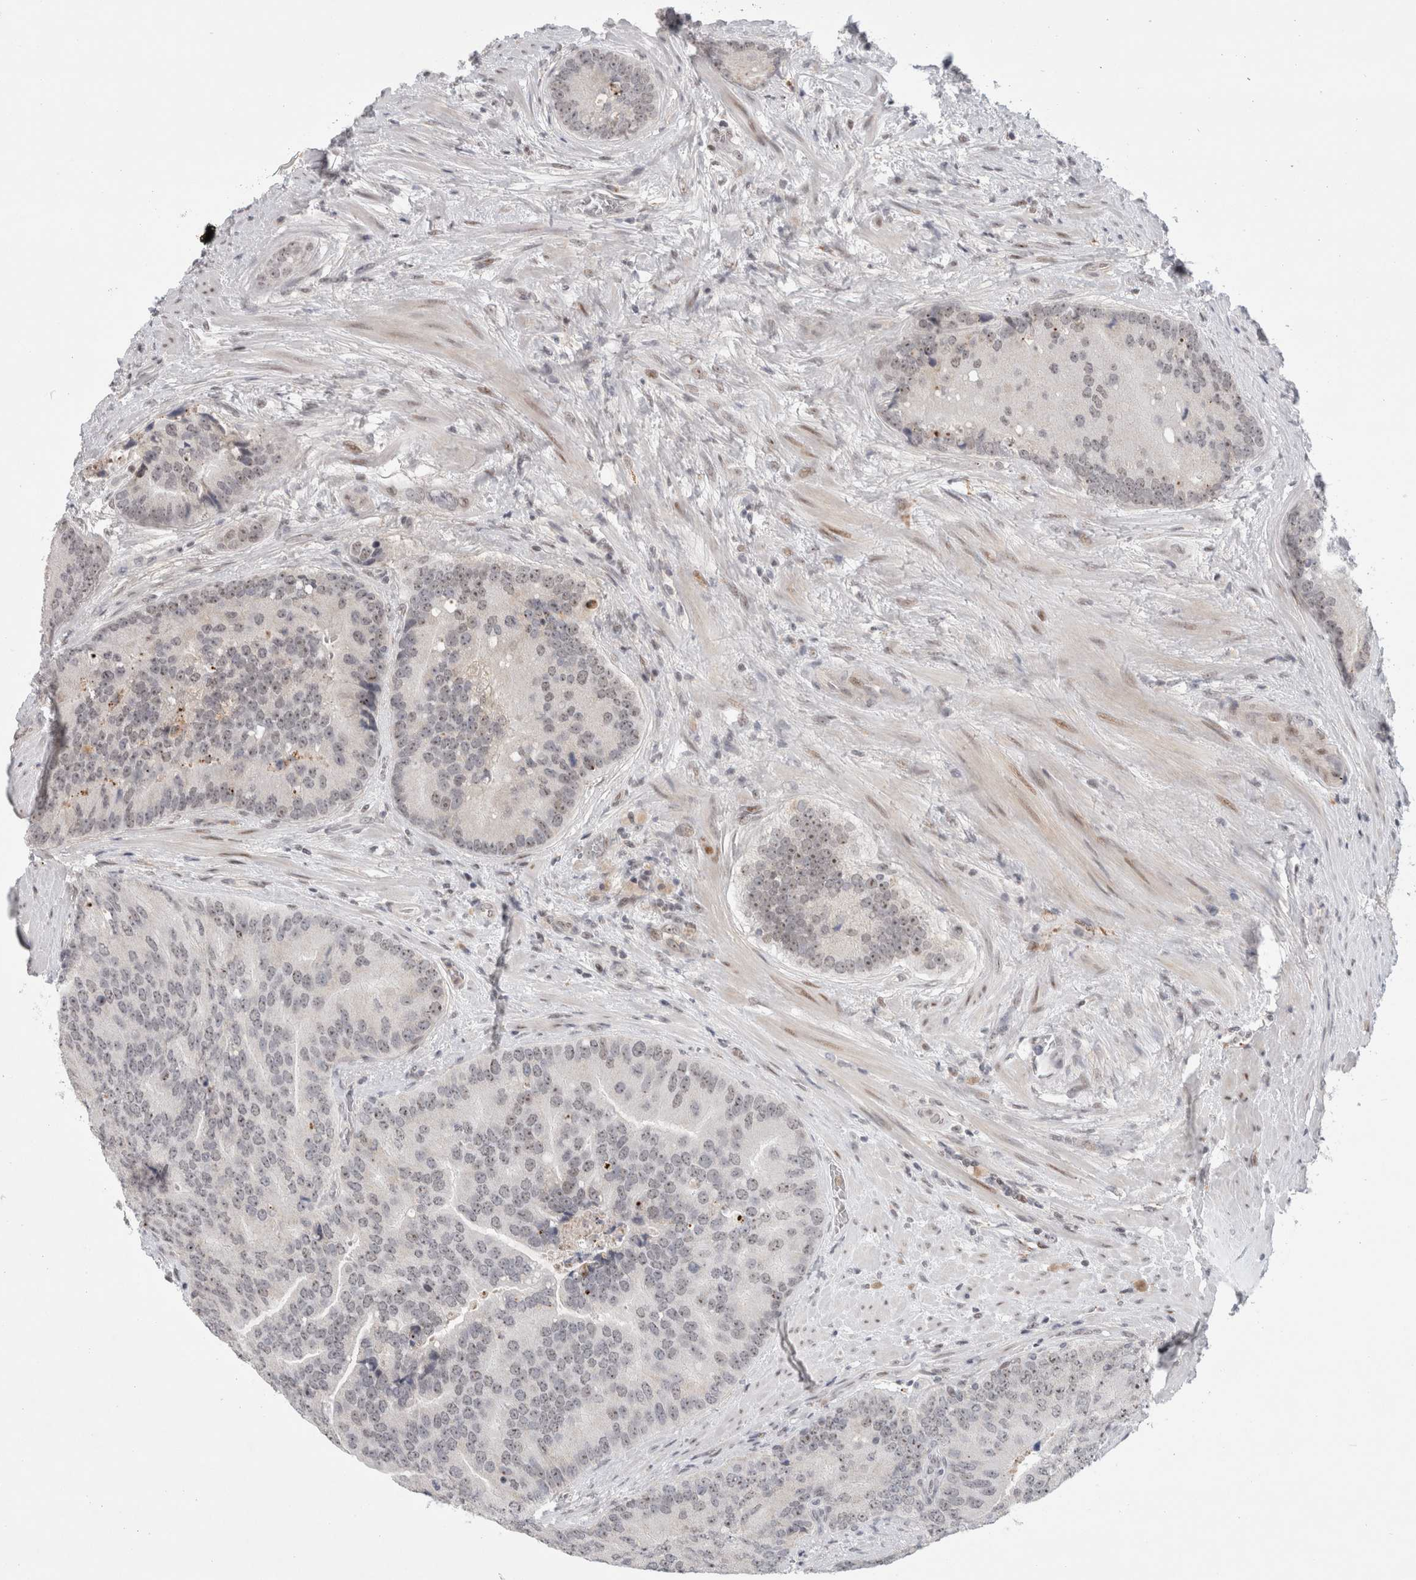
{"staining": {"intensity": "weak", "quantity": "<25%", "location": "cytoplasmic/membranous,nuclear"}, "tissue": "prostate cancer", "cell_type": "Tumor cells", "image_type": "cancer", "snomed": [{"axis": "morphology", "description": "Adenocarcinoma, High grade"}, {"axis": "topography", "description": "Prostate"}], "caption": "Immunohistochemical staining of human prostate high-grade adenocarcinoma demonstrates no significant positivity in tumor cells. (Brightfield microscopy of DAB IHC at high magnification).", "gene": "SENP6", "patient": {"sex": "male", "age": 70}}